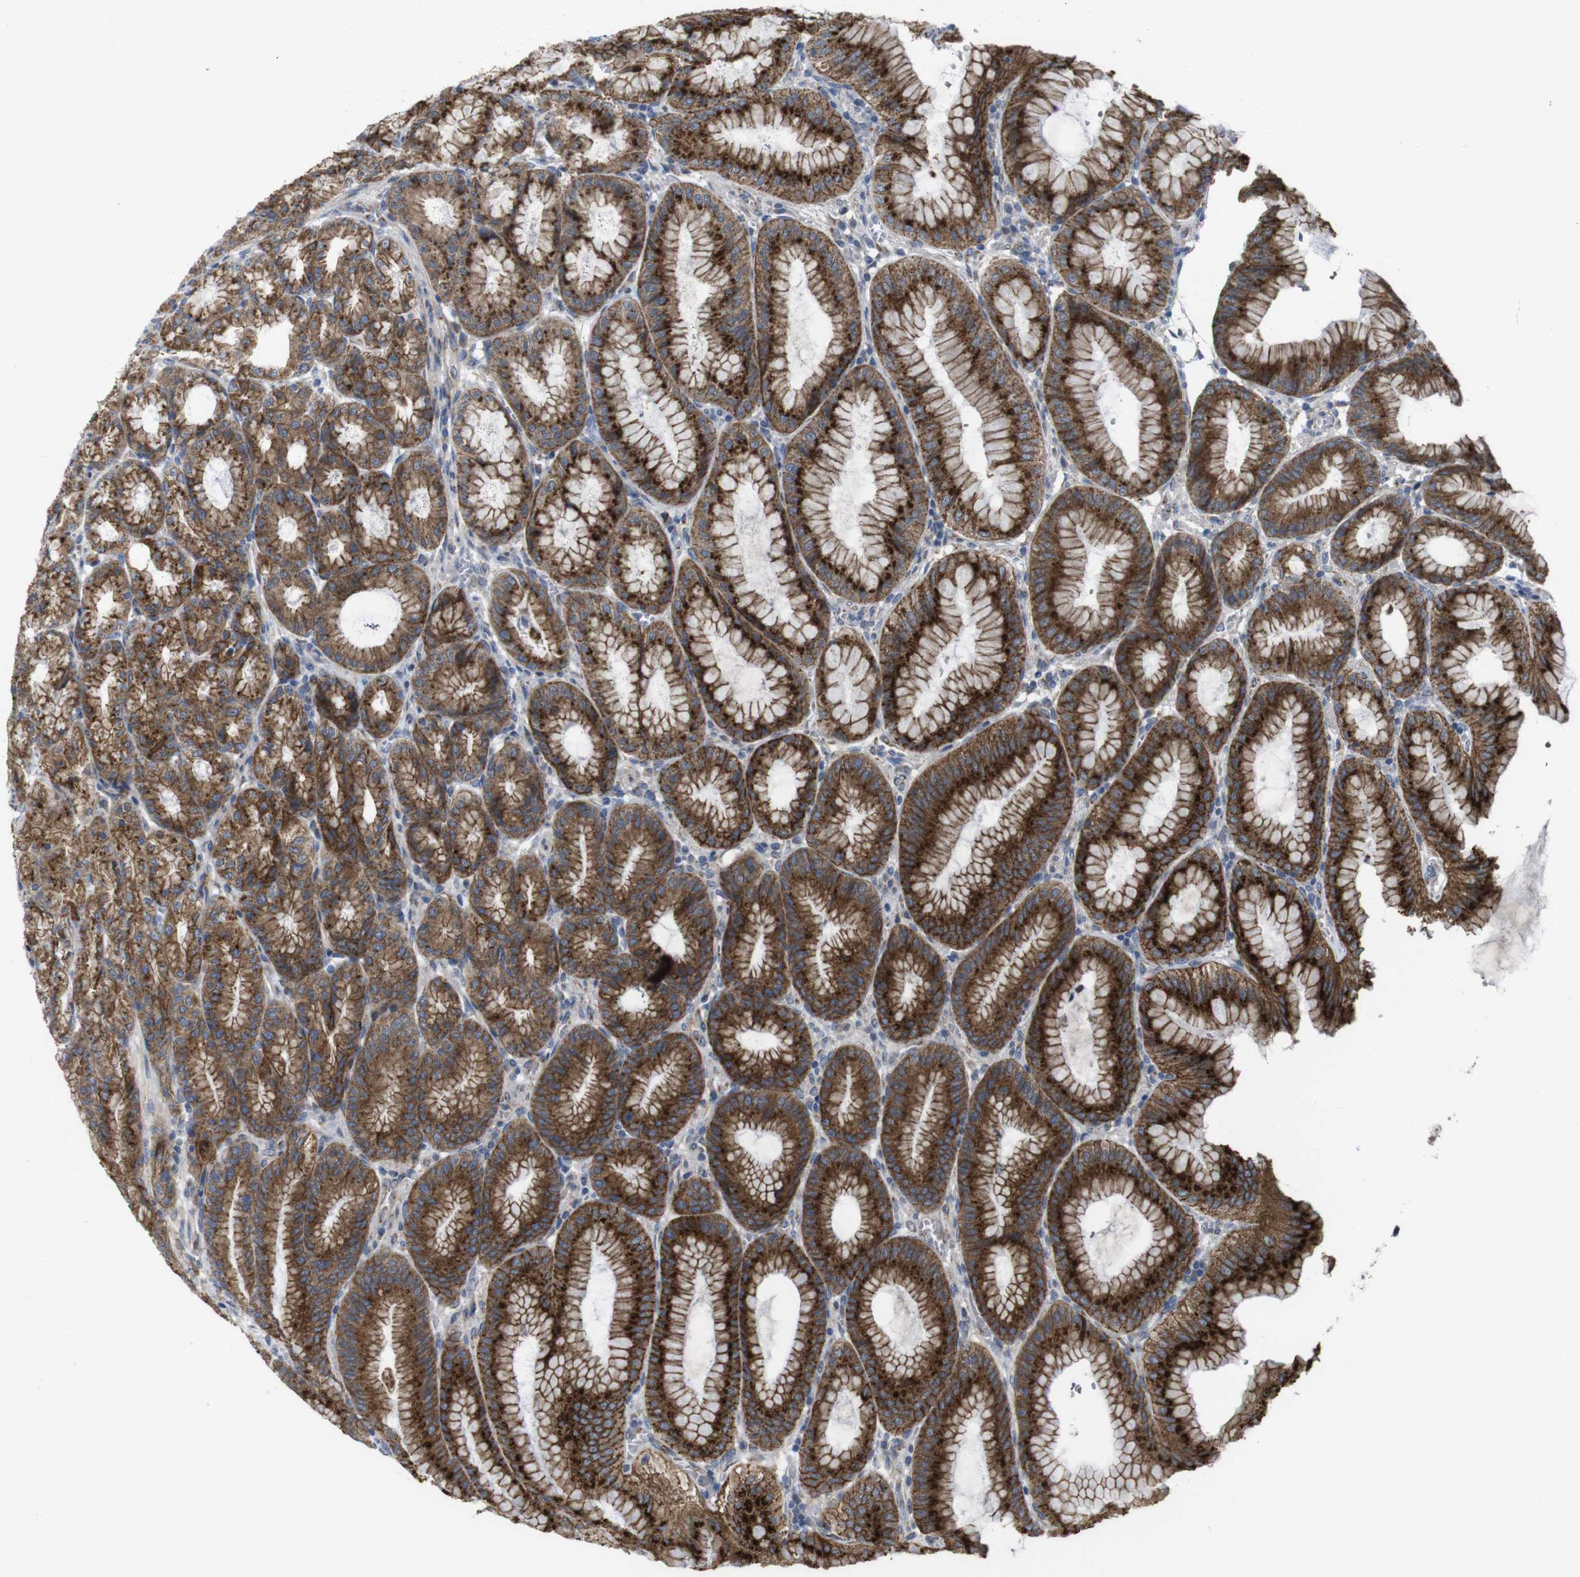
{"staining": {"intensity": "moderate", "quantity": ">75%", "location": "cytoplasmic/membranous"}, "tissue": "stomach", "cell_type": "Glandular cells", "image_type": "normal", "snomed": [{"axis": "morphology", "description": "Normal tissue, NOS"}, {"axis": "topography", "description": "Stomach, lower"}], "caption": "A high-resolution image shows immunohistochemistry (IHC) staining of normal stomach, which displays moderate cytoplasmic/membranous expression in approximately >75% of glandular cells.", "gene": "EFCAB14", "patient": {"sex": "male", "age": 71}}